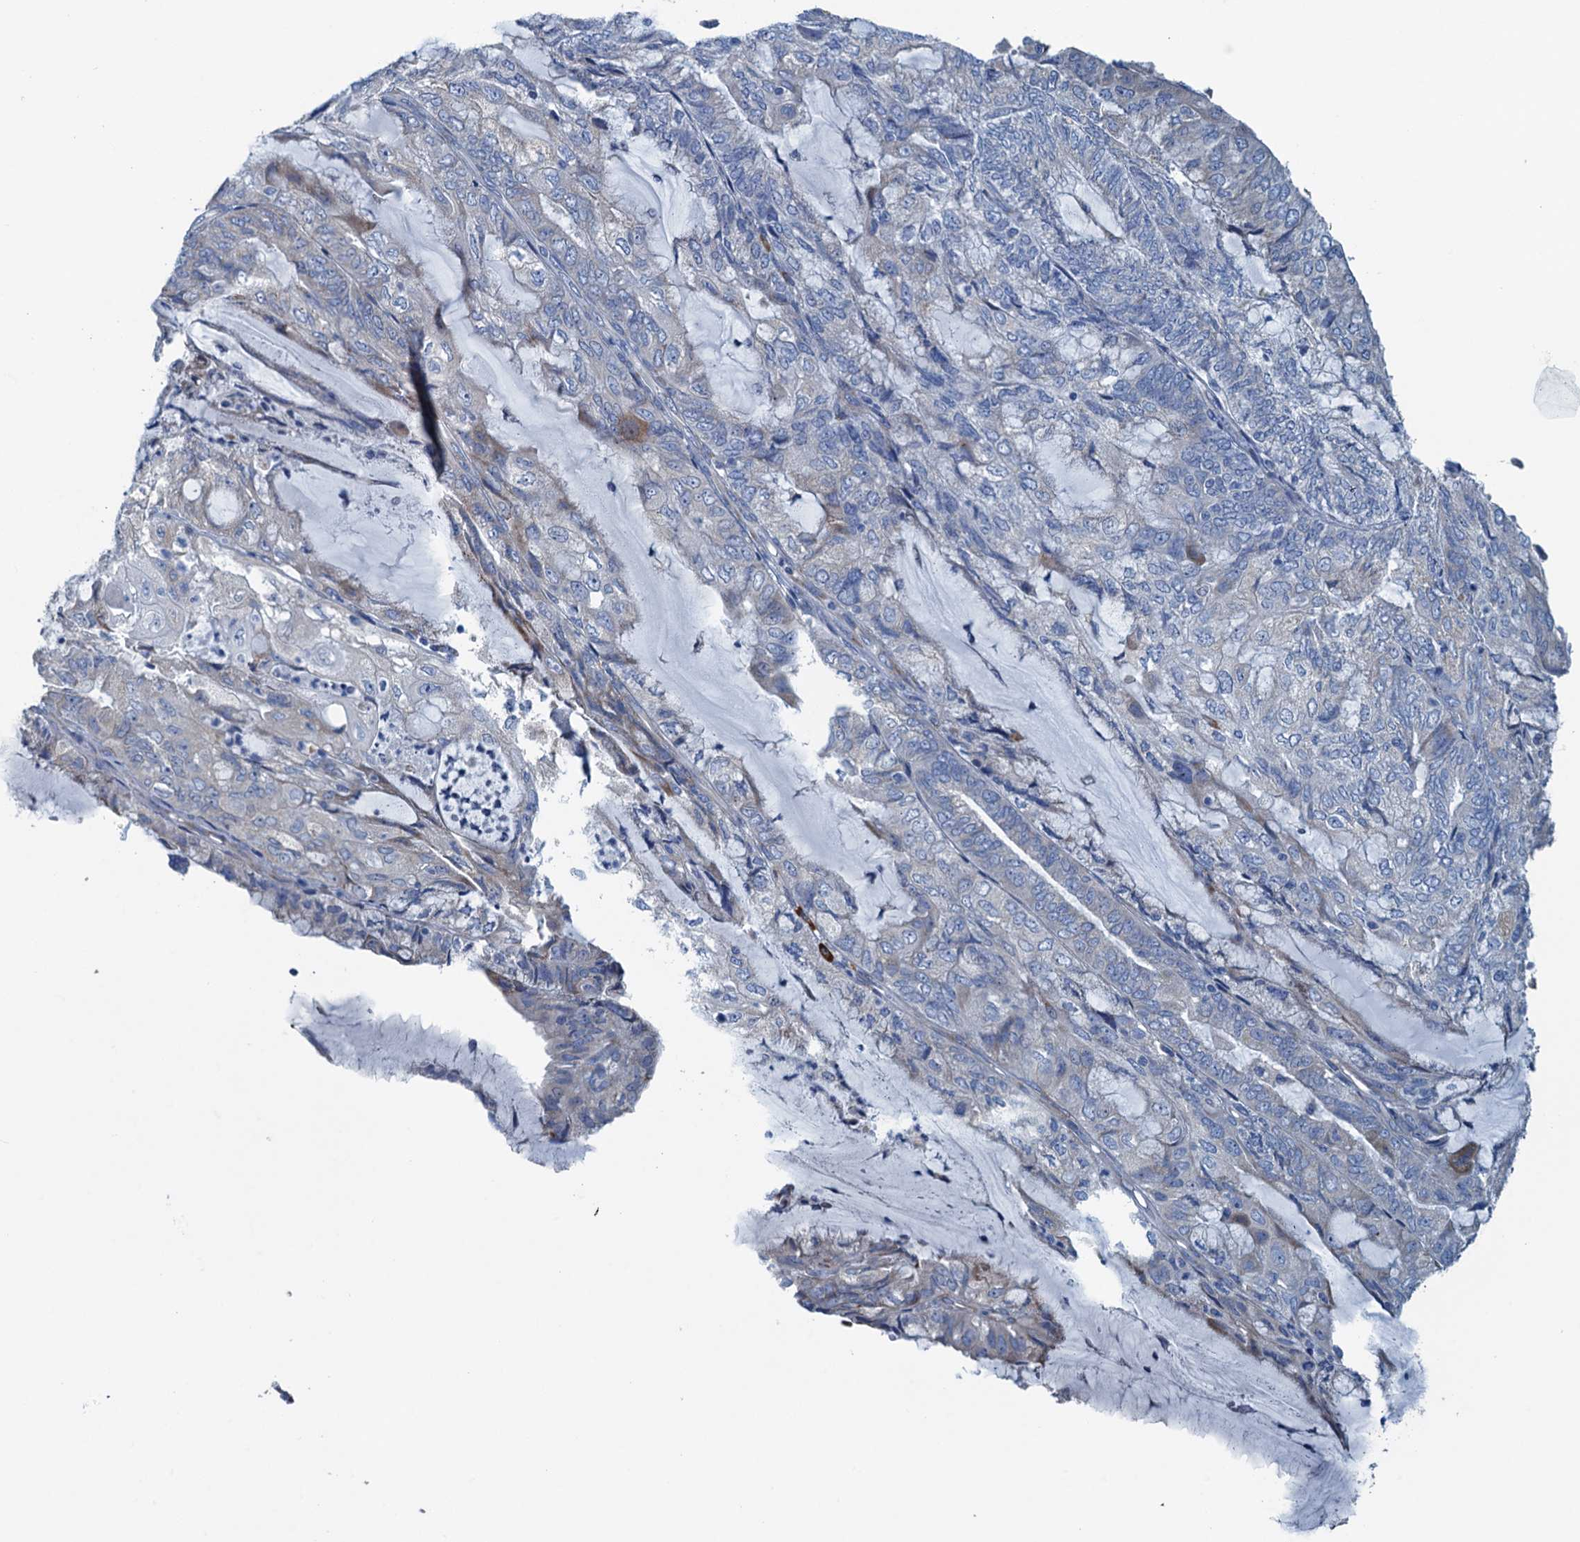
{"staining": {"intensity": "negative", "quantity": "none", "location": "none"}, "tissue": "endometrial cancer", "cell_type": "Tumor cells", "image_type": "cancer", "snomed": [{"axis": "morphology", "description": "Adenocarcinoma, NOS"}, {"axis": "topography", "description": "Endometrium"}], "caption": "A high-resolution histopathology image shows immunohistochemistry staining of endometrial cancer (adenocarcinoma), which demonstrates no significant staining in tumor cells.", "gene": "CBLIF", "patient": {"sex": "female", "age": 81}}